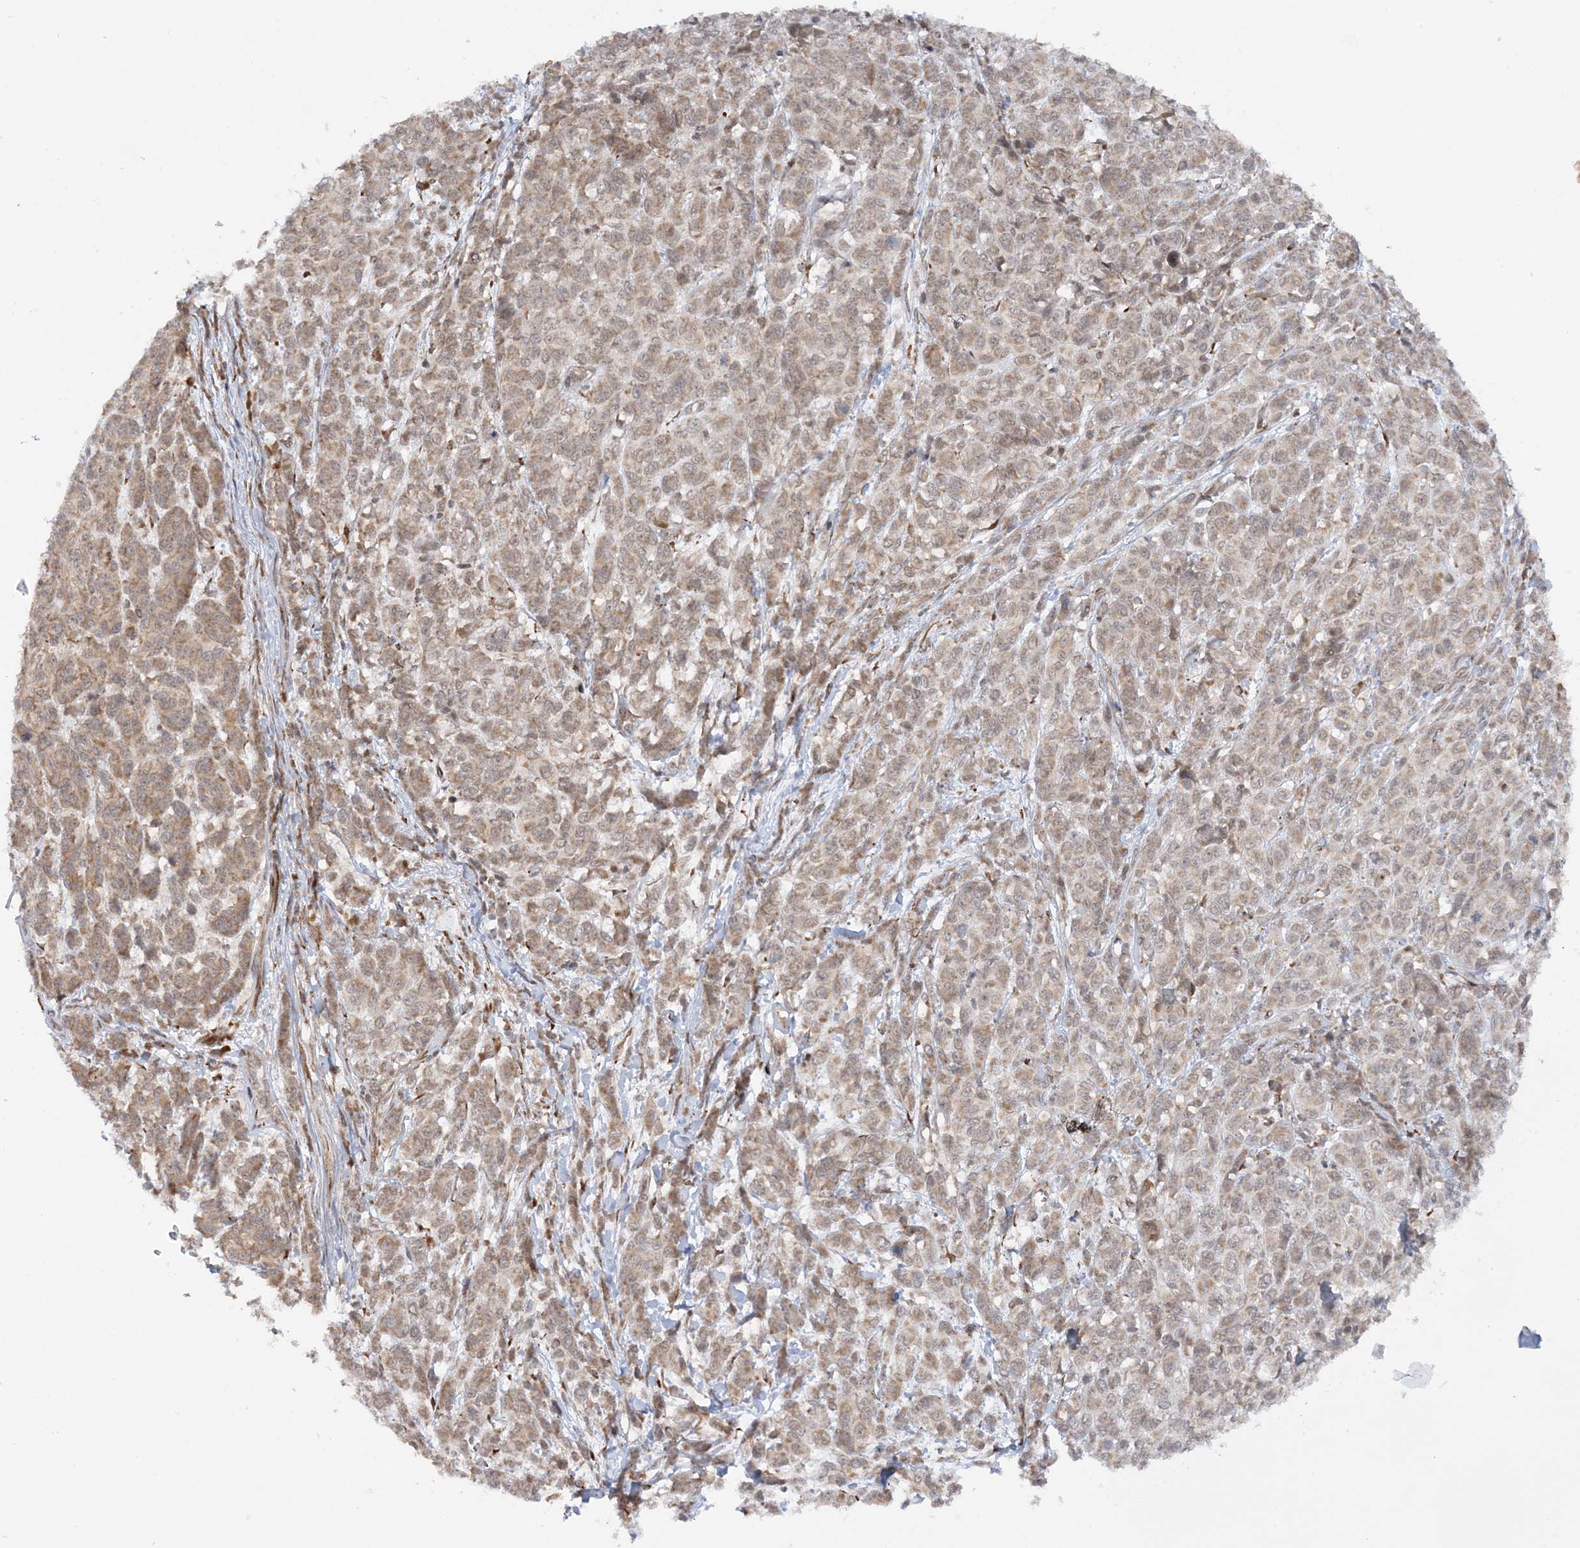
{"staining": {"intensity": "weak", "quantity": ">75%", "location": "cytoplasmic/membranous"}, "tissue": "melanoma", "cell_type": "Tumor cells", "image_type": "cancer", "snomed": [{"axis": "morphology", "description": "Malignant melanoma, NOS"}, {"axis": "topography", "description": "Skin"}], "caption": "This image demonstrates IHC staining of human melanoma, with low weak cytoplasmic/membranous expression in approximately >75% of tumor cells.", "gene": "MRPL47", "patient": {"sex": "male", "age": 49}}